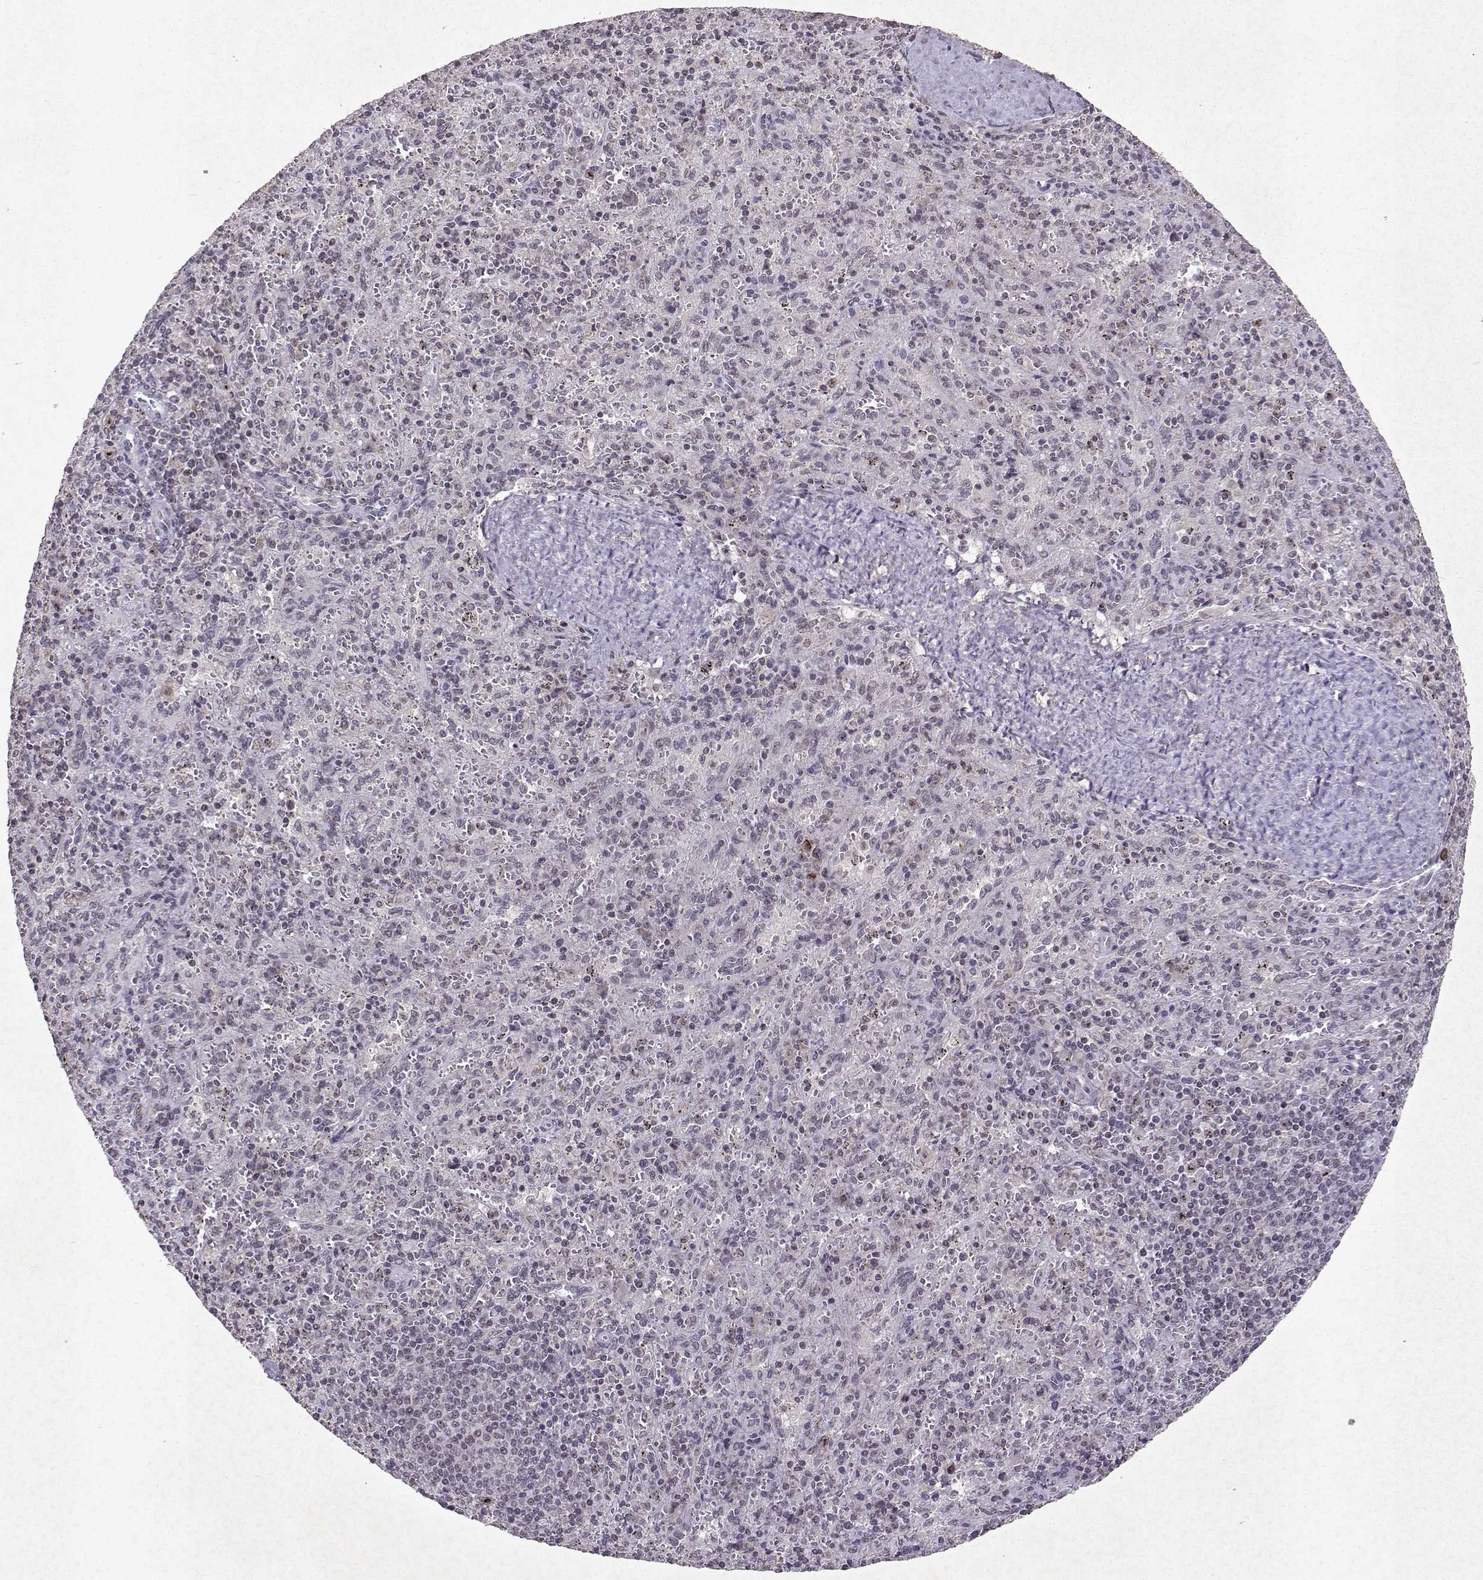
{"staining": {"intensity": "negative", "quantity": "none", "location": "none"}, "tissue": "spleen", "cell_type": "Cells in red pulp", "image_type": "normal", "snomed": [{"axis": "morphology", "description": "Normal tissue, NOS"}, {"axis": "topography", "description": "Spleen"}], "caption": "Protein analysis of normal spleen exhibits no significant staining in cells in red pulp. (DAB immunohistochemistry (IHC) visualized using brightfield microscopy, high magnification).", "gene": "DDX56", "patient": {"sex": "male", "age": 57}}